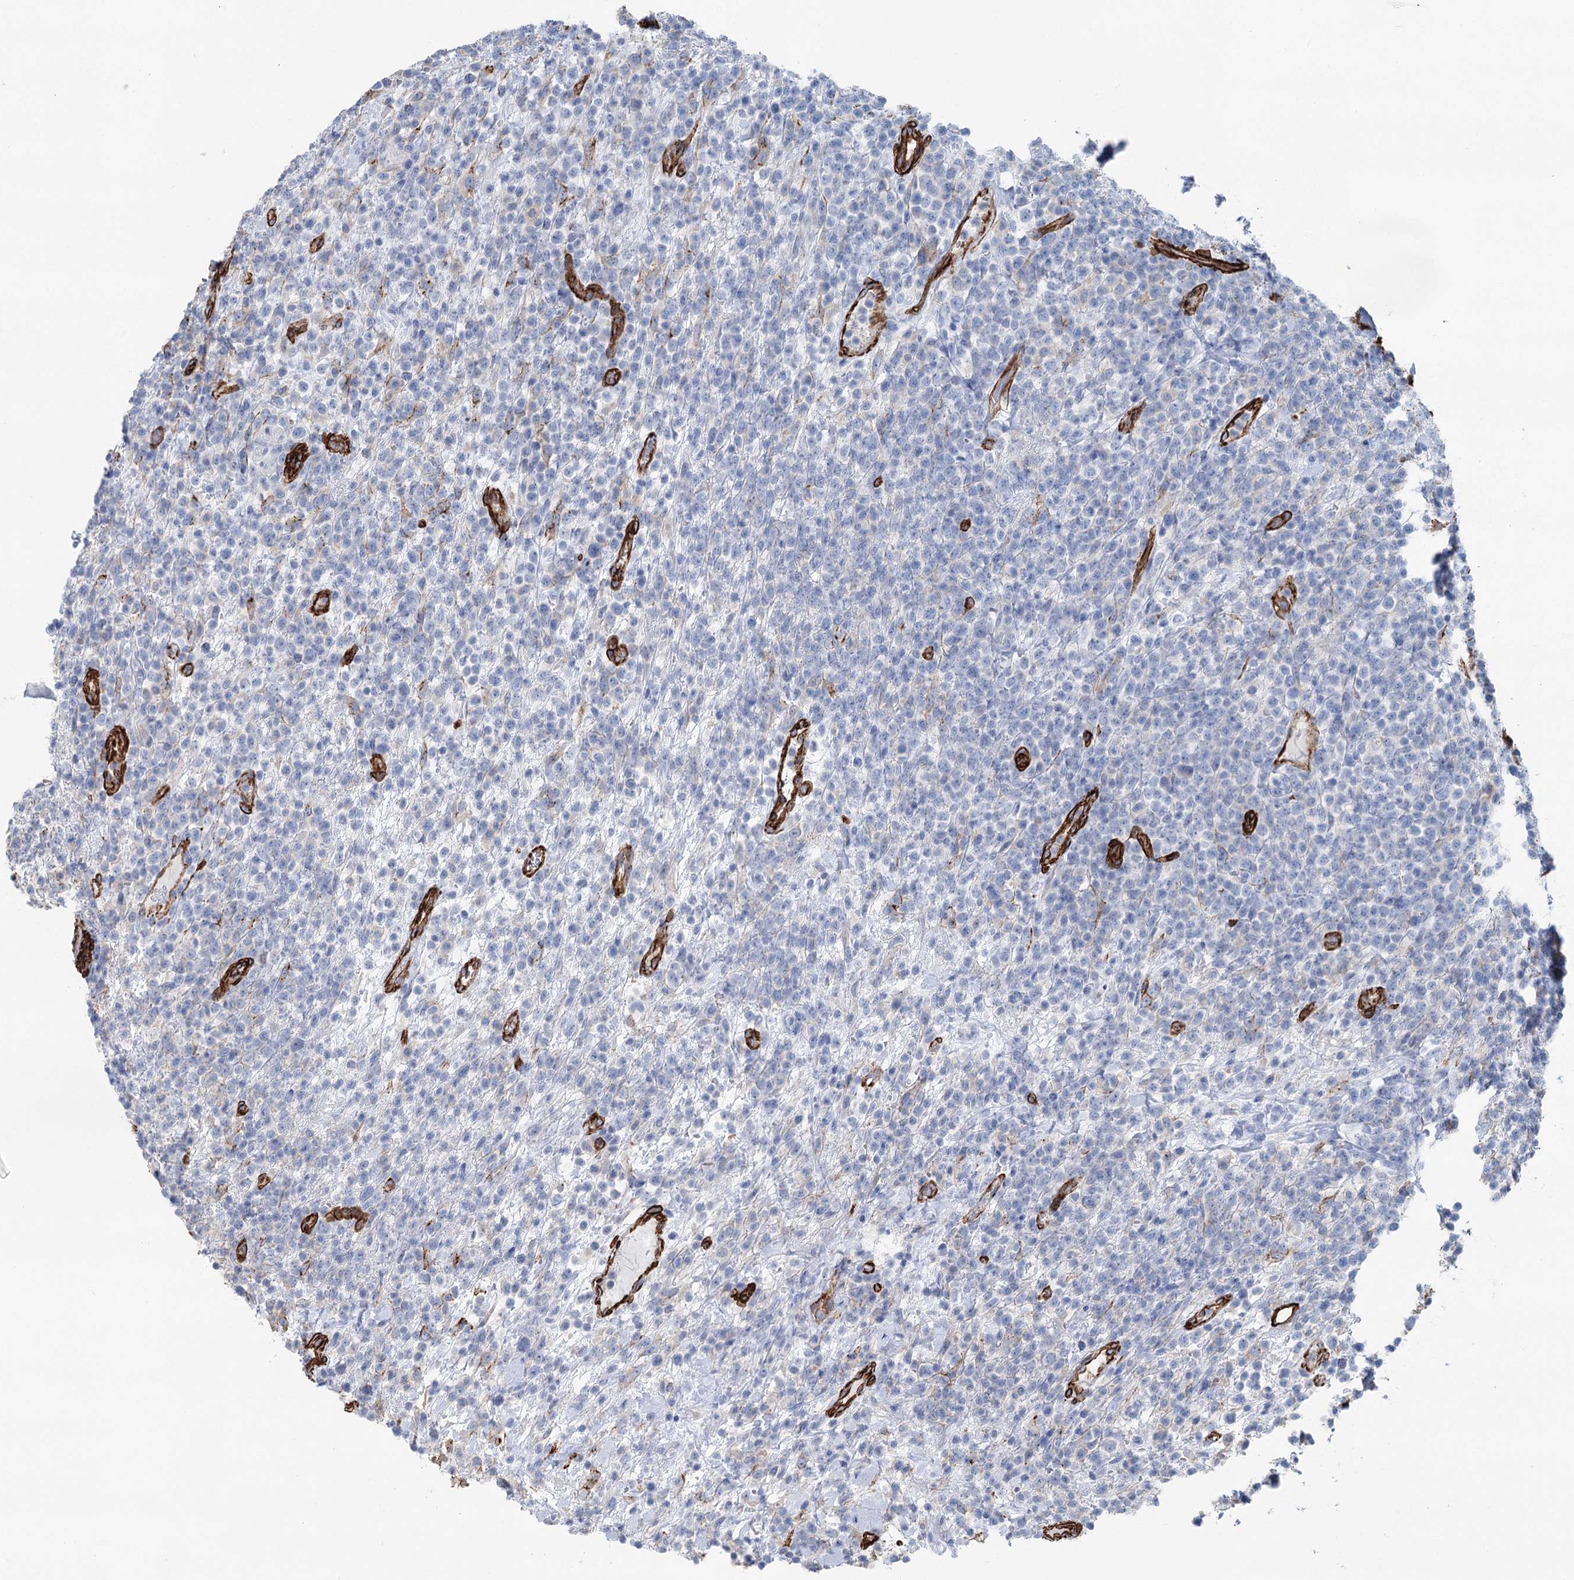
{"staining": {"intensity": "negative", "quantity": "none", "location": "none"}, "tissue": "lymphoma", "cell_type": "Tumor cells", "image_type": "cancer", "snomed": [{"axis": "morphology", "description": "Malignant lymphoma, non-Hodgkin's type, High grade"}, {"axis": "topography", "description": "Colon"}], "caption": "Protein analysis of malignant lymphoma, non-Hodgkin's type (high-grade) reveals no significant staining in tumor cells.", "gene": "IQSEC1", "patient": {"sex": "female", "age": 53}}